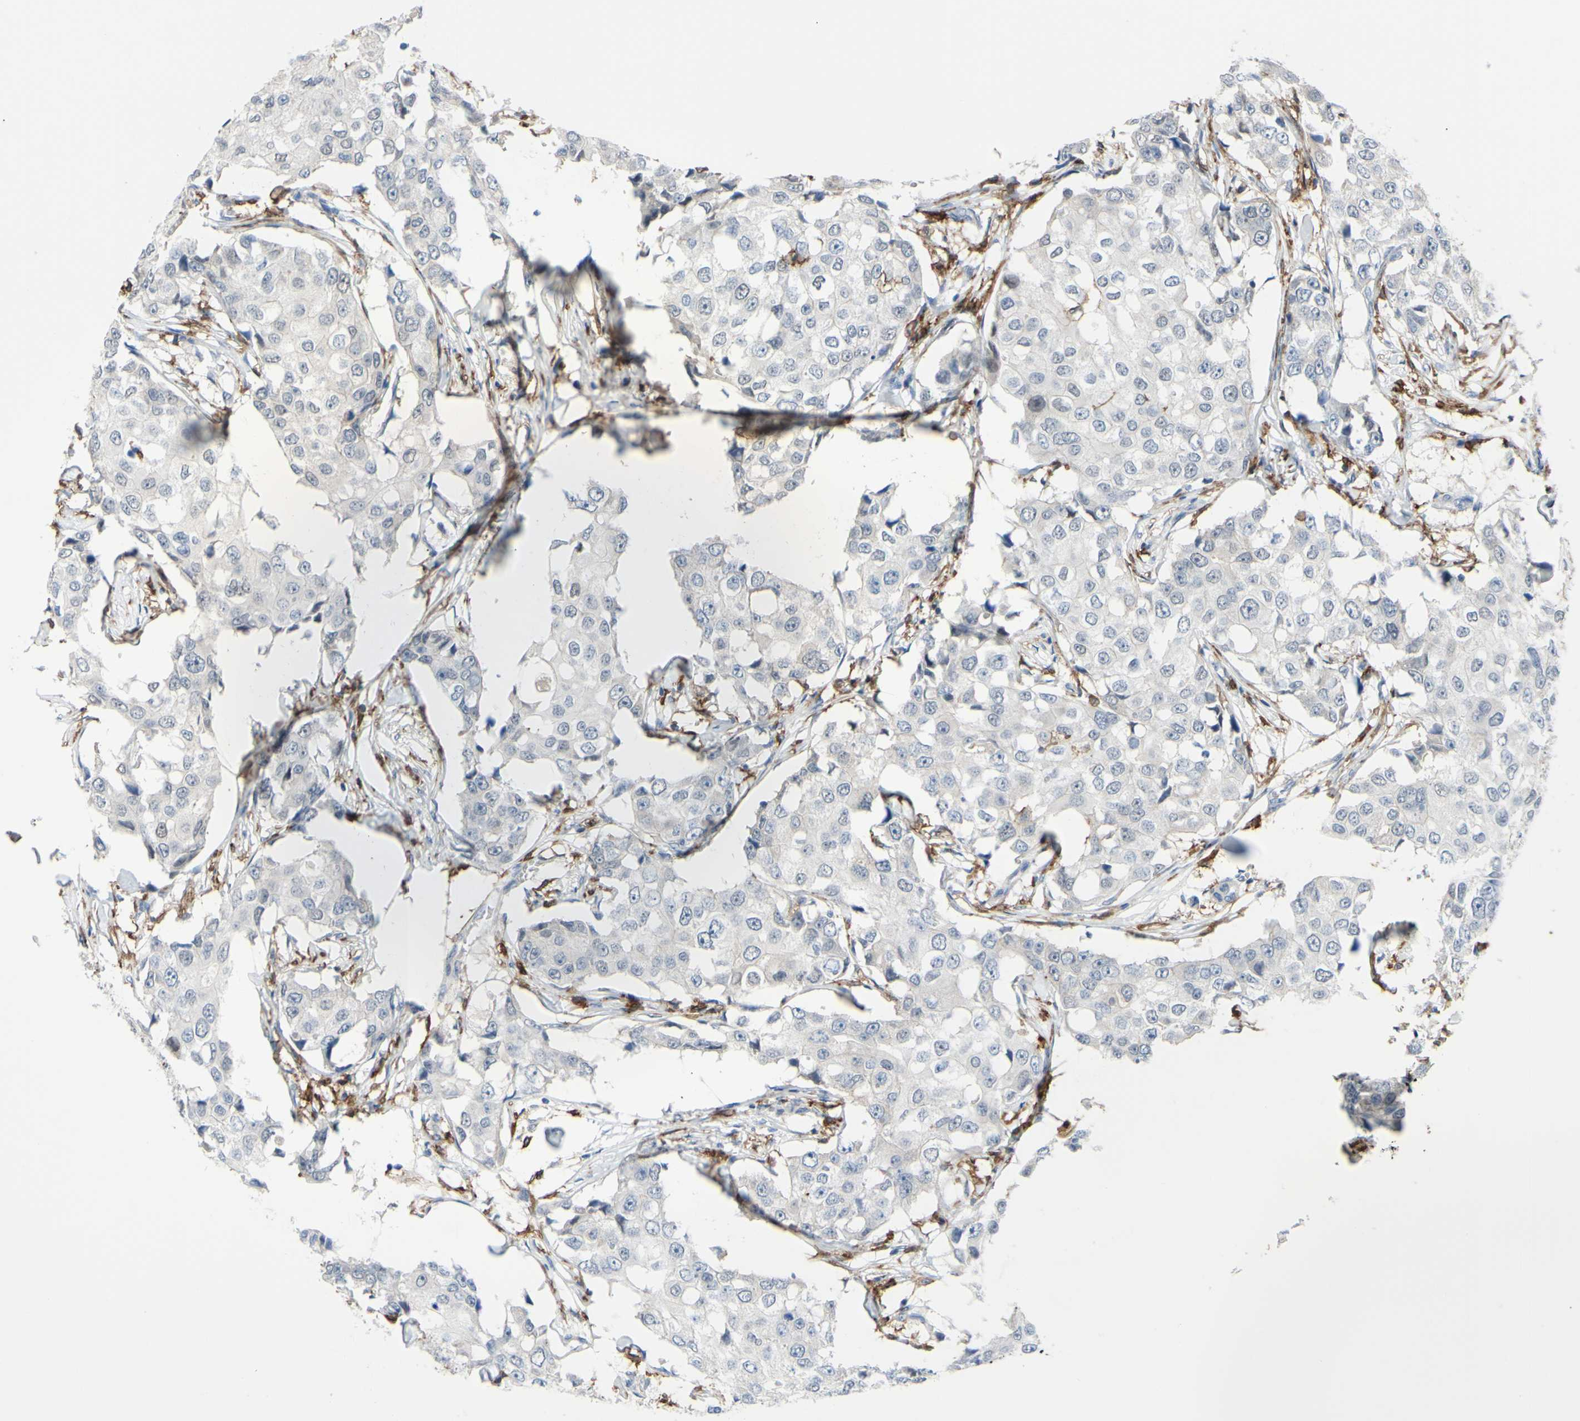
{"staining": {"intensity": "negative", "quantity": "none", "location": "none"}, "tissue": "breast cancer", "cell_type": "Tumor cells", "image_type": "cancer", "snomed": [{"axis": "morphology", "description": "Duct carcinoma"}, {"axis": "topography", "description": "Breast"}], "caption": "Immunohistochemical staining of invasive ductal carcinoma (breast) exhibits no significant staining in tumor cells.", "gene": "FCGR2A", "patient": {"sex": "female", "age": 27}}